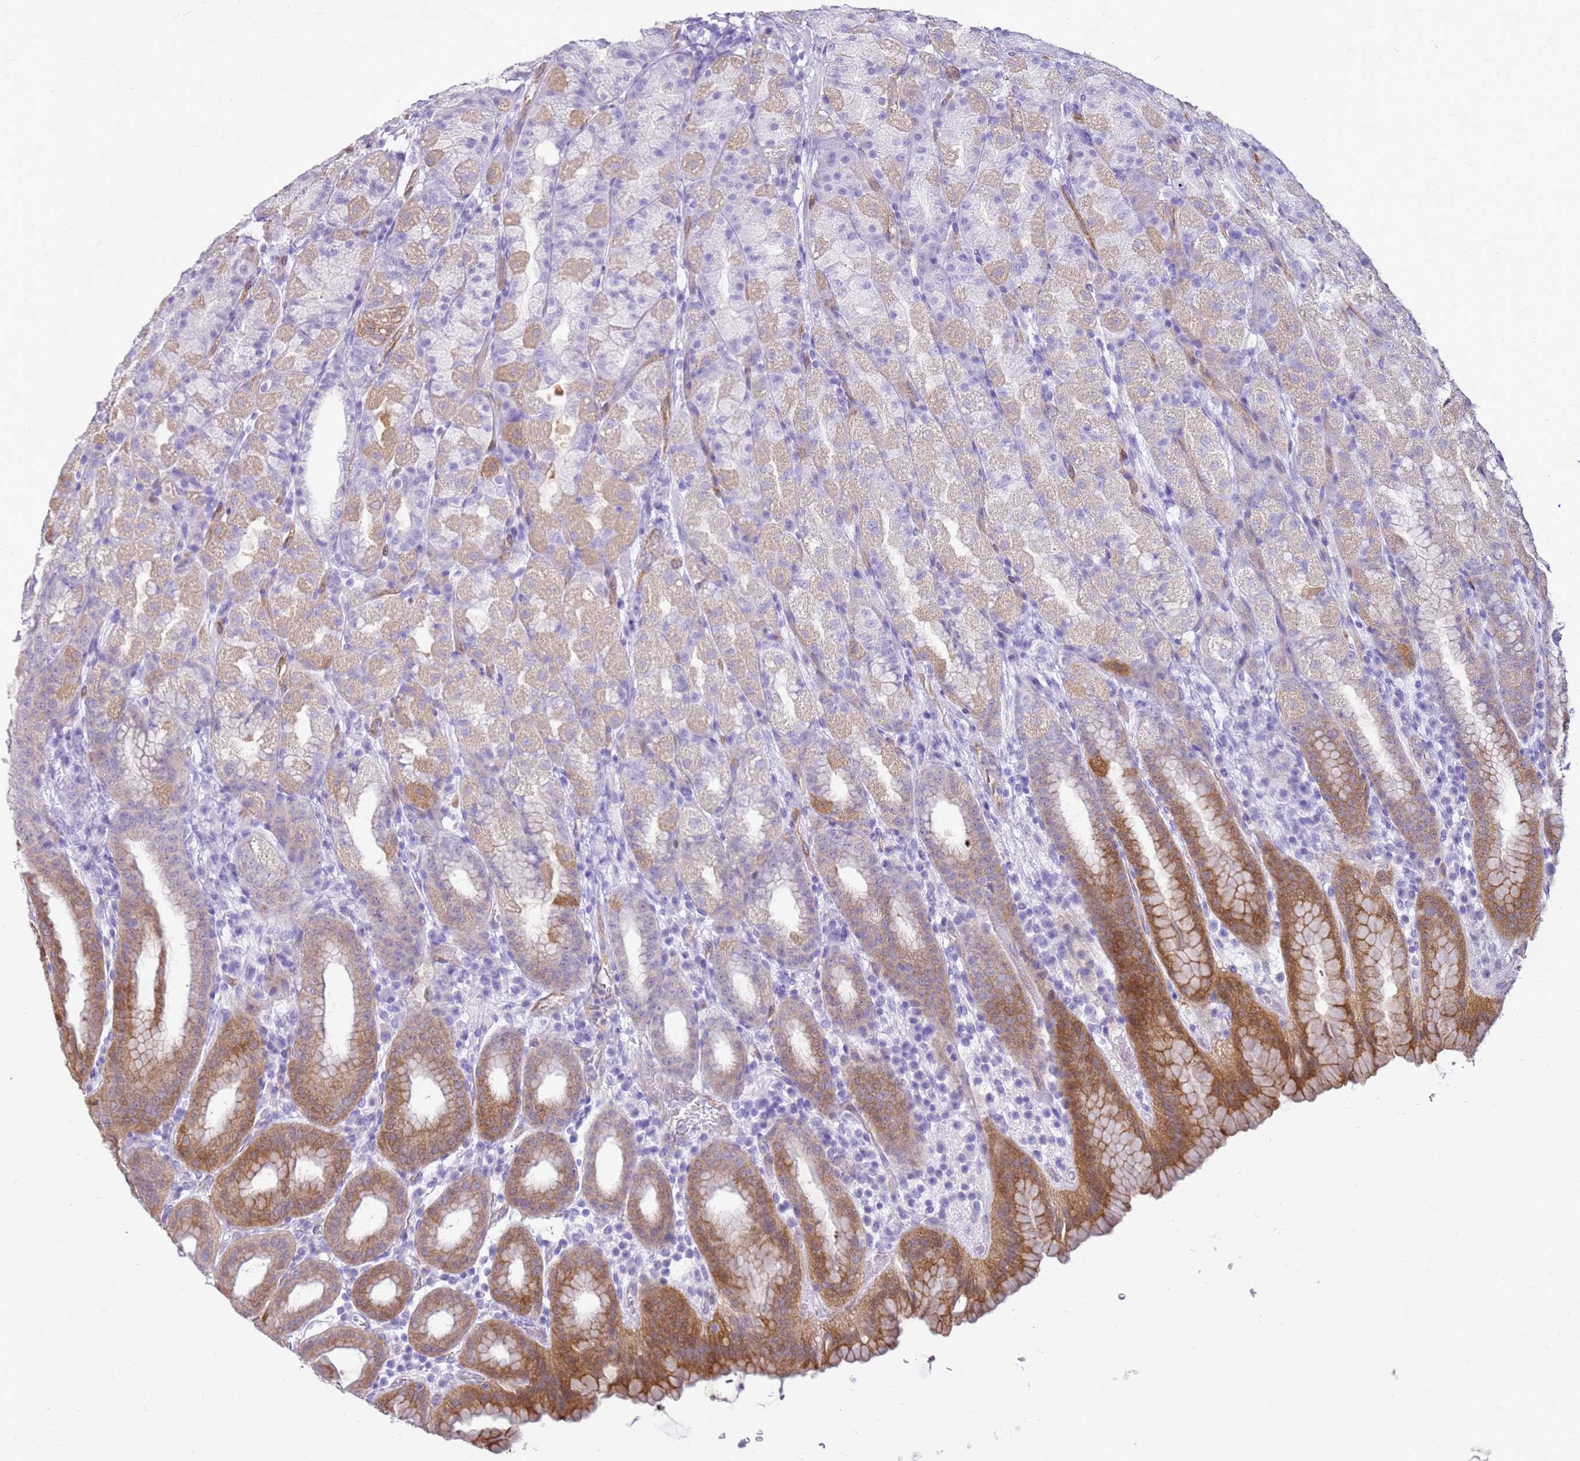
{"staining": {"intensity": "moderate", "quantity": "25%-75%", "location": "cytoplasmic/membranous"}, "tissue": "stomach", "cell_type": "Glandular cells", "image_type": "normal", "snomed": [{"axis": "morphology", "description": "Normal tissue, NOS"}, {"axis": "topography", "description": "Stomach, upper"}, {"axis": "topography", "description": "Stomach"}], "caption": "Stomach stained with a brown dye displays moderate cytoplasmic/membranous positive positivity in approximately 25%-75% of glandular cells.", "gene": "SULT1E1", "patient": {"sex": "male", "age": 68}}